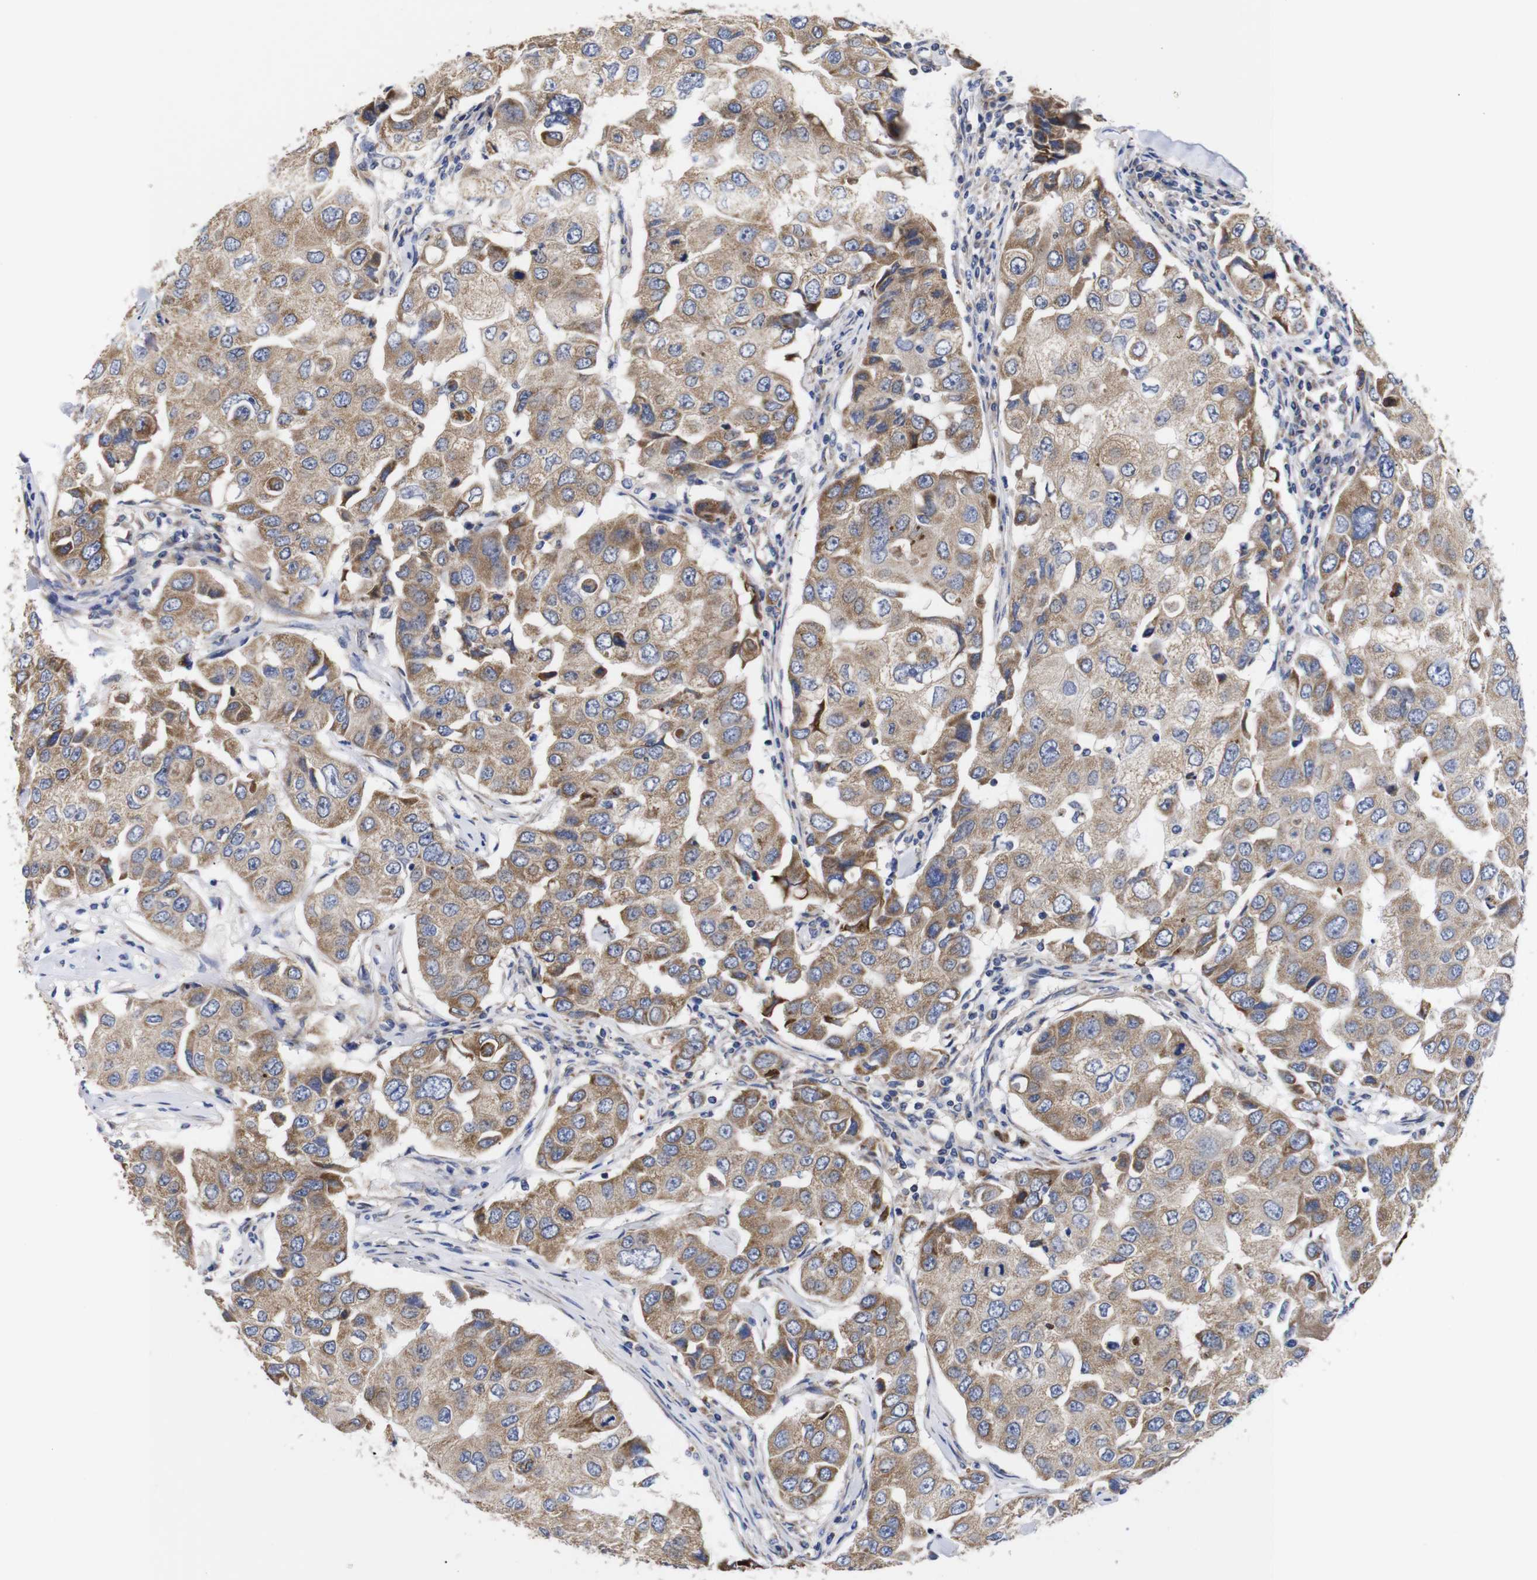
{"staining": {"intensity": "moderate", "quantity": ">75%", "location": "cytoplasmic/membranous"}, "tissue": "breast cancer", "cell_type": "Tumor cells", "image_type": "cancer", "snomed": [{"axis": "morphology", "description": "Duct carcinoma"}, {"axis": "topography", "description": "Breast"}], "caption": "Moderate cytoplasmic/membranous protein expression is appreciated in approximately >75% of tumor cells in breast invasive ductal carcinoma.", "gene": "OPN3", "patient": {"sex": "female", "age": 27}}